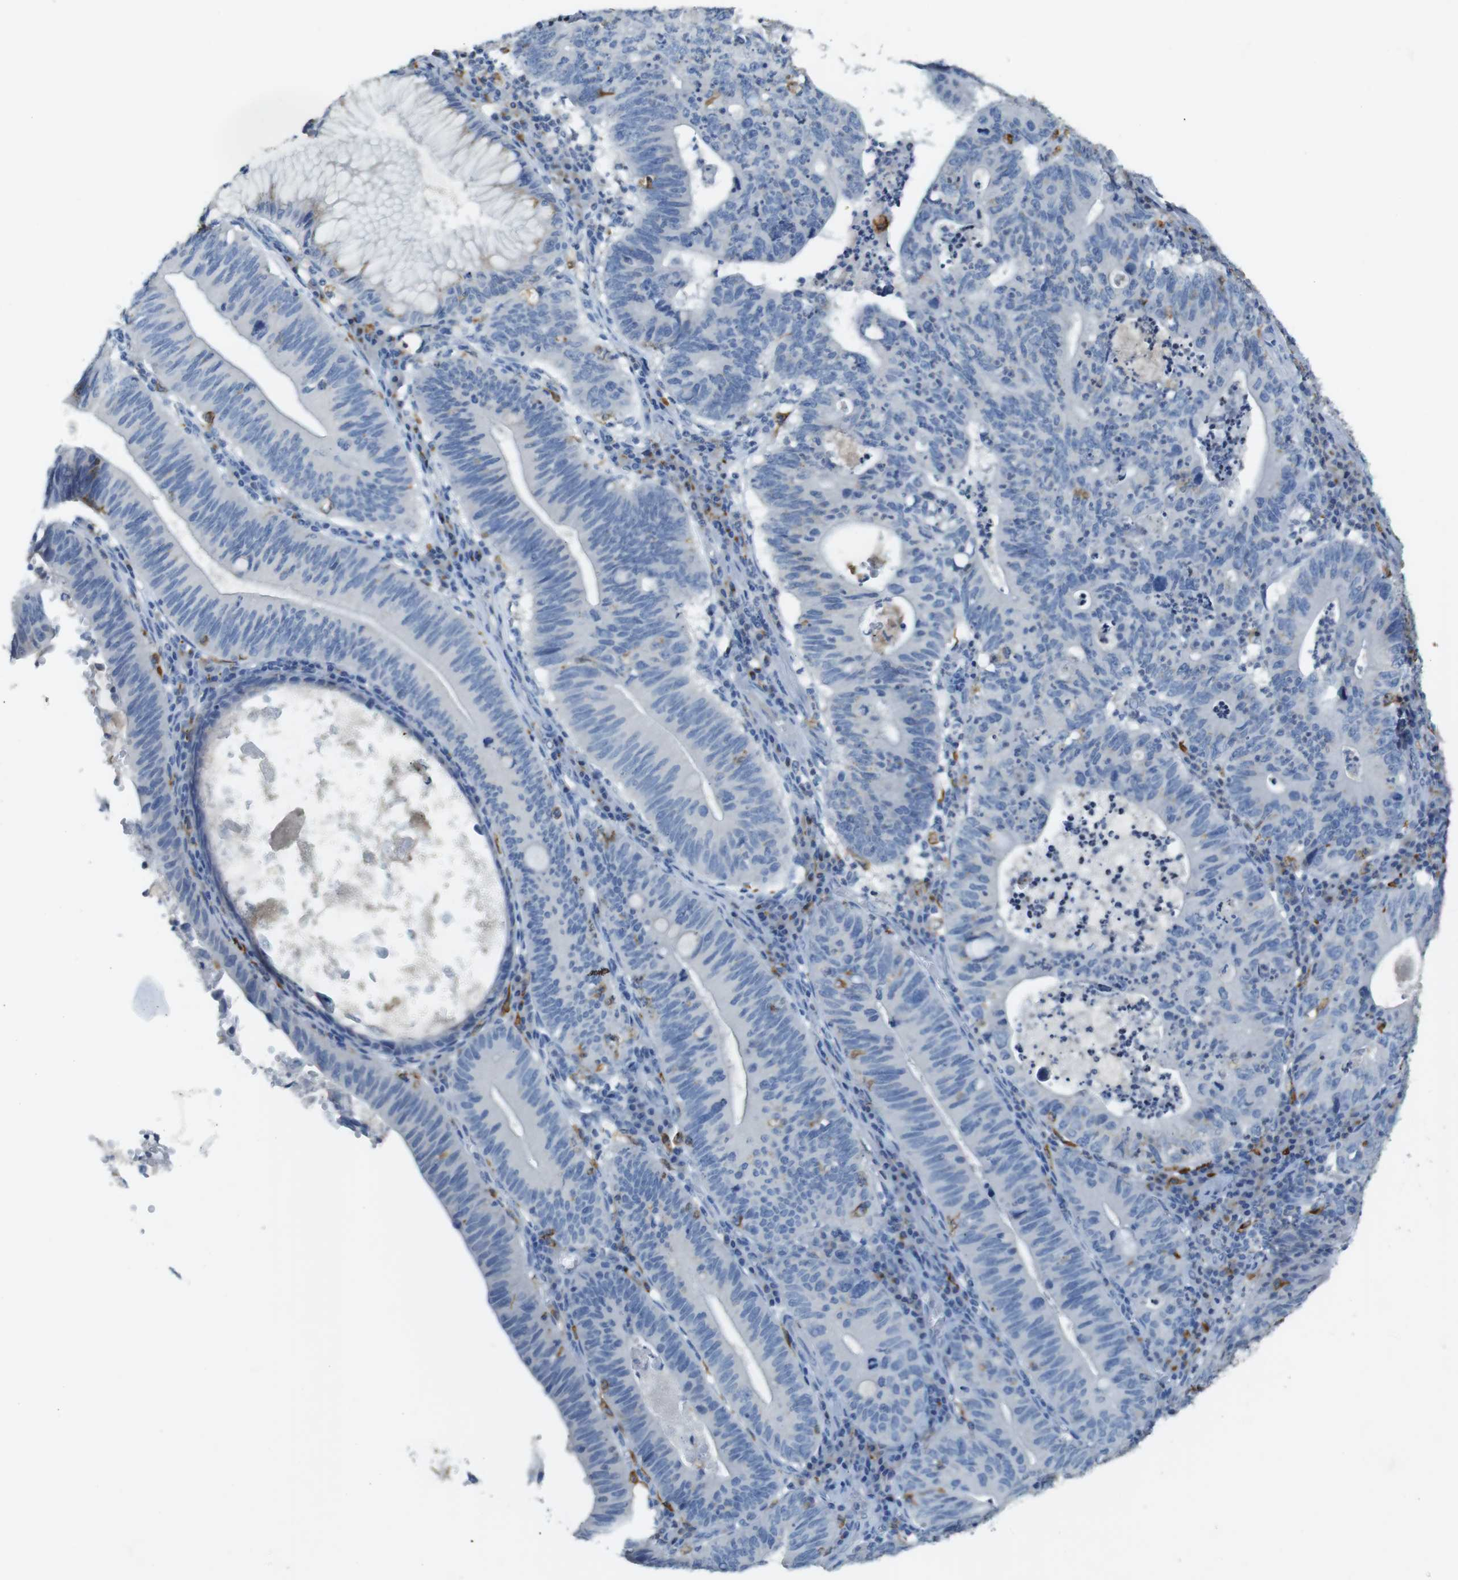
{"staining": {"intensity": "negative", "quantity": "none", "location": "none"}, "tissue": "stomach cancer", "cell_type": "Tumor cells", "image_type": "cancer", "snomed": [{"axis": "morphology", "description": "Adenocarcinoma, NOS"}, {"axis": "topography", "description": "Stomach"}], "caption": "Tumor cells show no significant positivity in stomach cancer.", "gene": "CD320", "patient": {"sex": "male", "age": 59}}